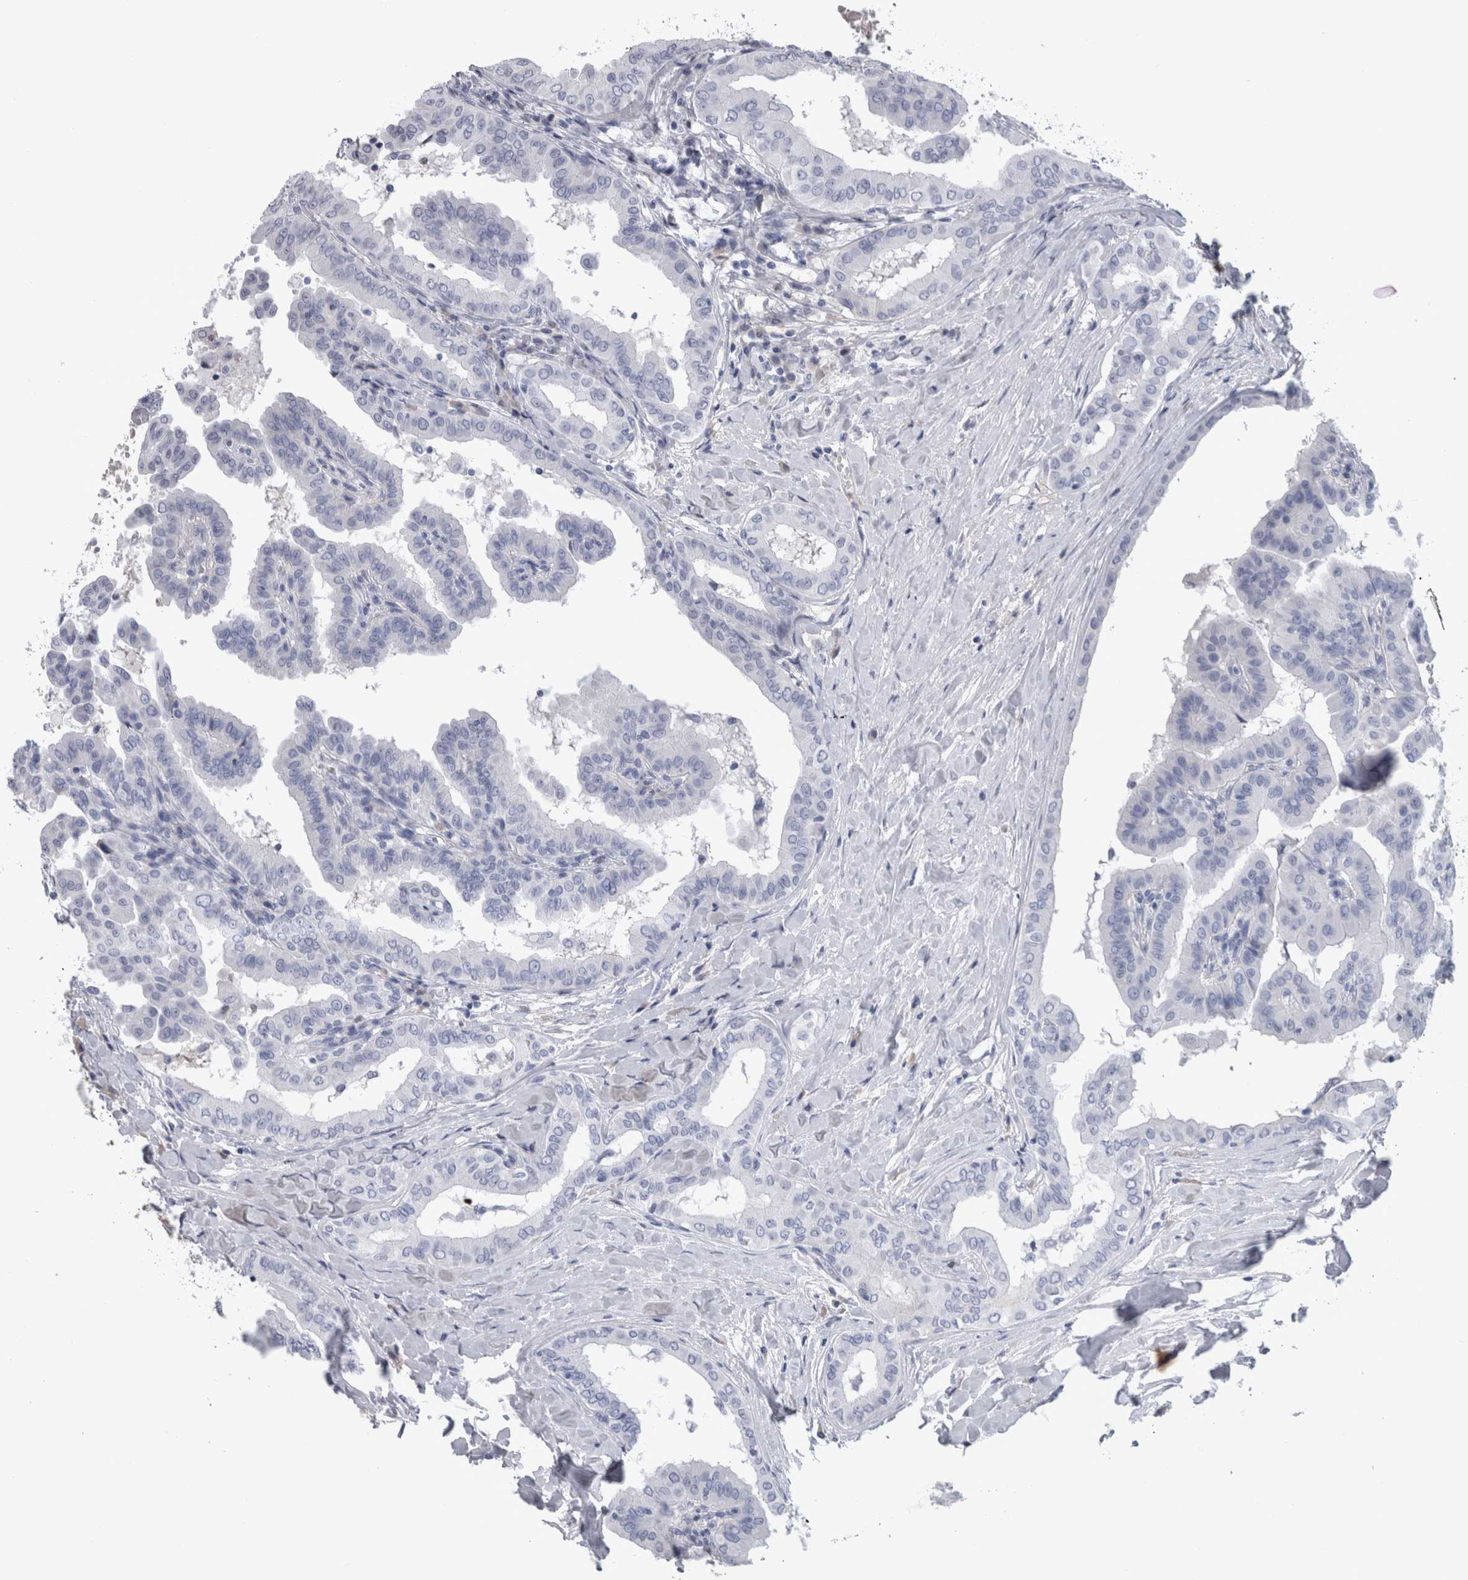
{"staining": {"intensity": "negative", "quantity": "none", "location": "none"}, "tissue": "thyroid cancer", "cell_type": "Tumor cells", "image_type": "cancer", "snomed": [{"axis": "morphology", "description": "Papillary adenocarcinoma, NOS"}, {"axis": "topography", "description": "Thyroid gland"}], "caption": "High magnification brightfield microscopy of thyroid cancer (papillary adenocarcinoma) stained with DAB (3,3'-diaminobenzidine) (brown) and counterstained with hematoxylin (blue): tumor cells show no significant staining.", "gene": "PAX5", "patient": {"sex": "male", "age": 33}}